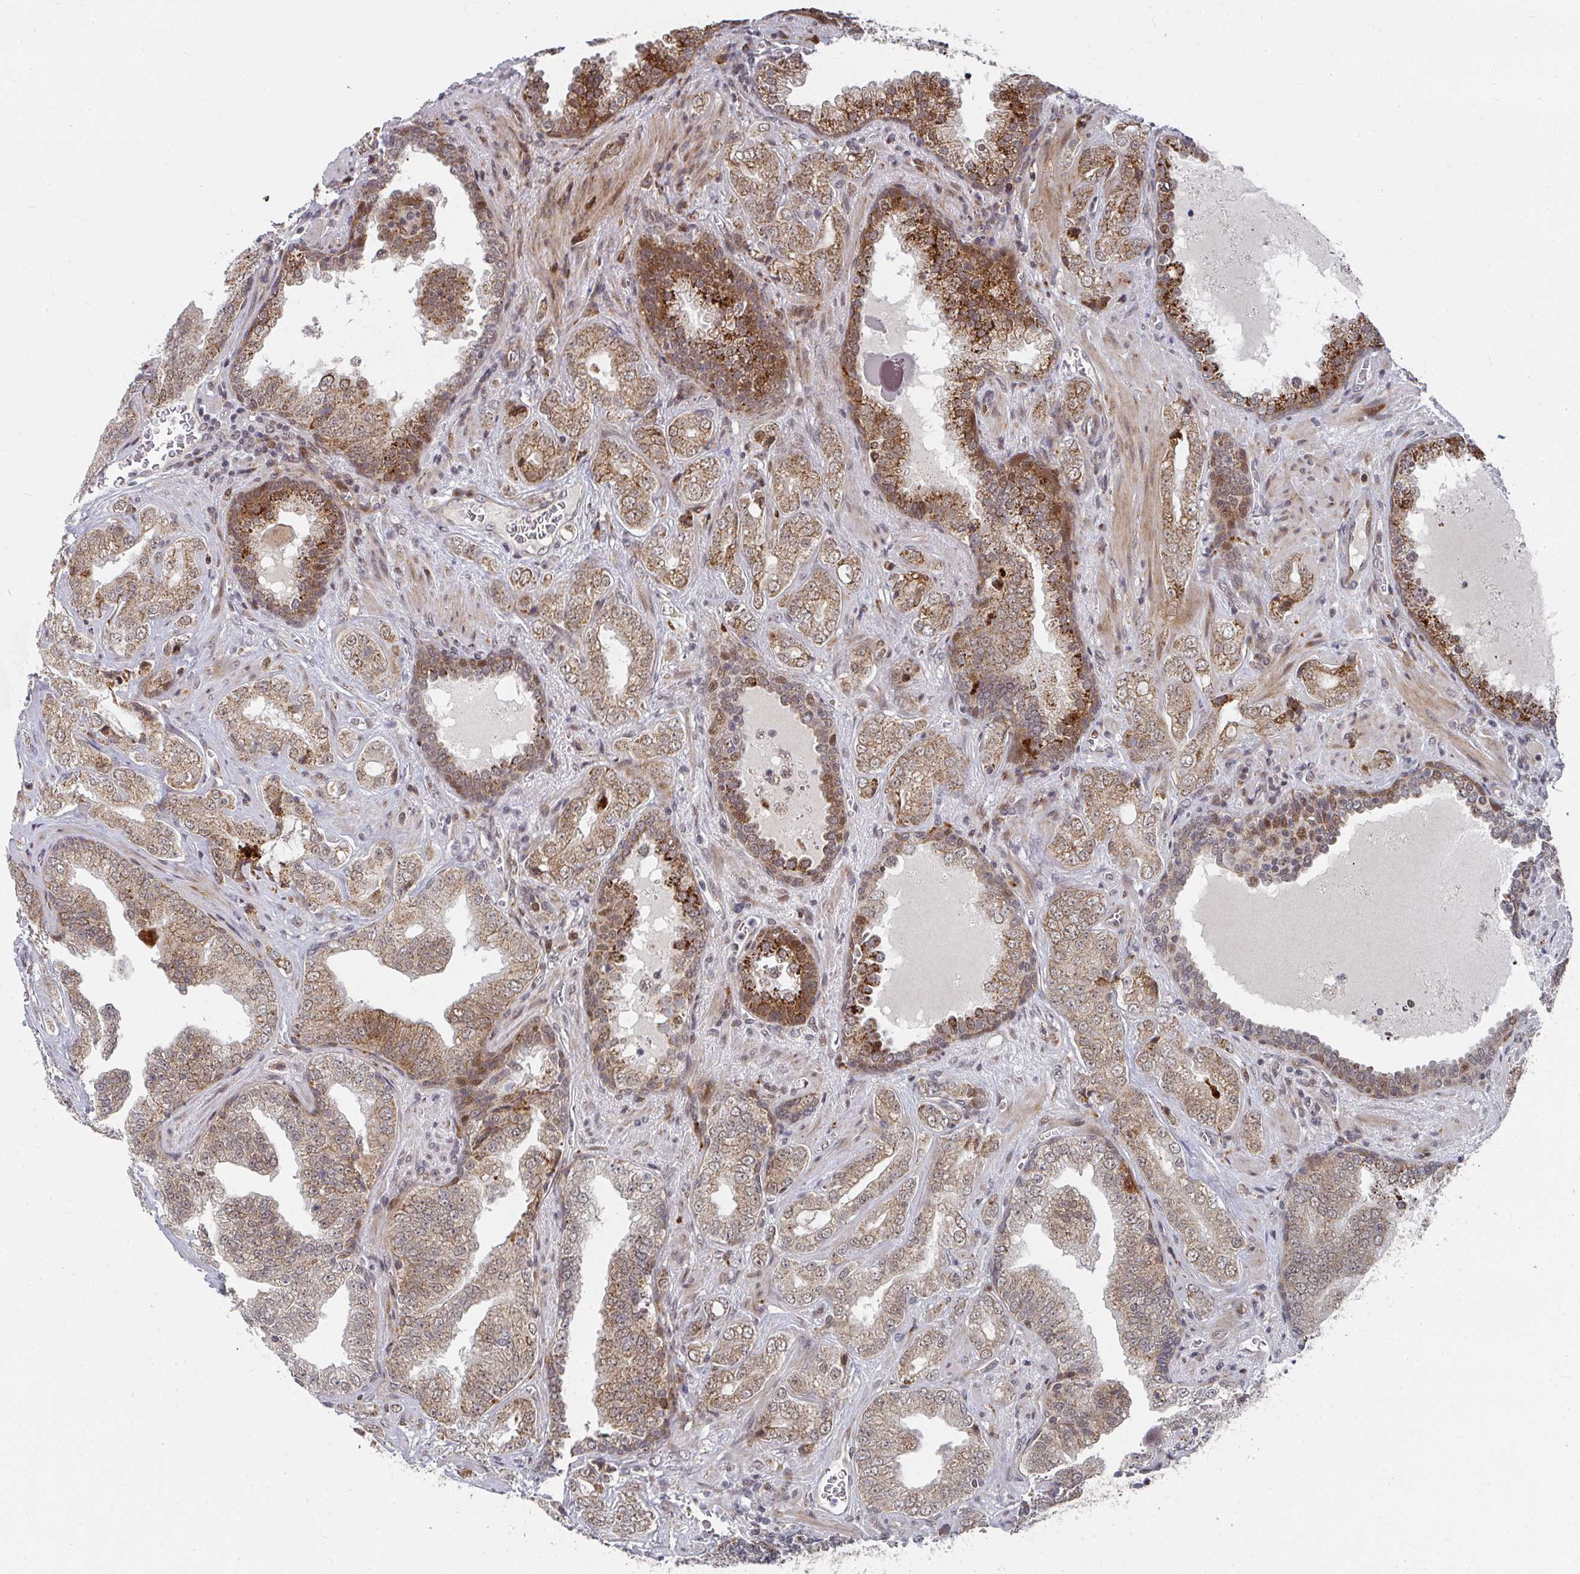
{"staining": {"intensity": "moderate", "quantity": ">75%", "location": "cytoplasmic/membranous"}, "tissue": "prostate cancer", "cell_type": "Tumor cells", "image_type": "cancer", "snomed": [{"axis": "morphology", "description": "Adenocarcinoma, High grade"}, {"axis": "topography", "description": "Prostate"}], "caption": "Prostate cancer (high-grade adenocarcinoma) tissue exhibits moderate cytoplasmic/membranous positivity in approximately >75% of tumor cells", "gene": "RBBP5", "patient": {"sex": "male", "age": 67}}